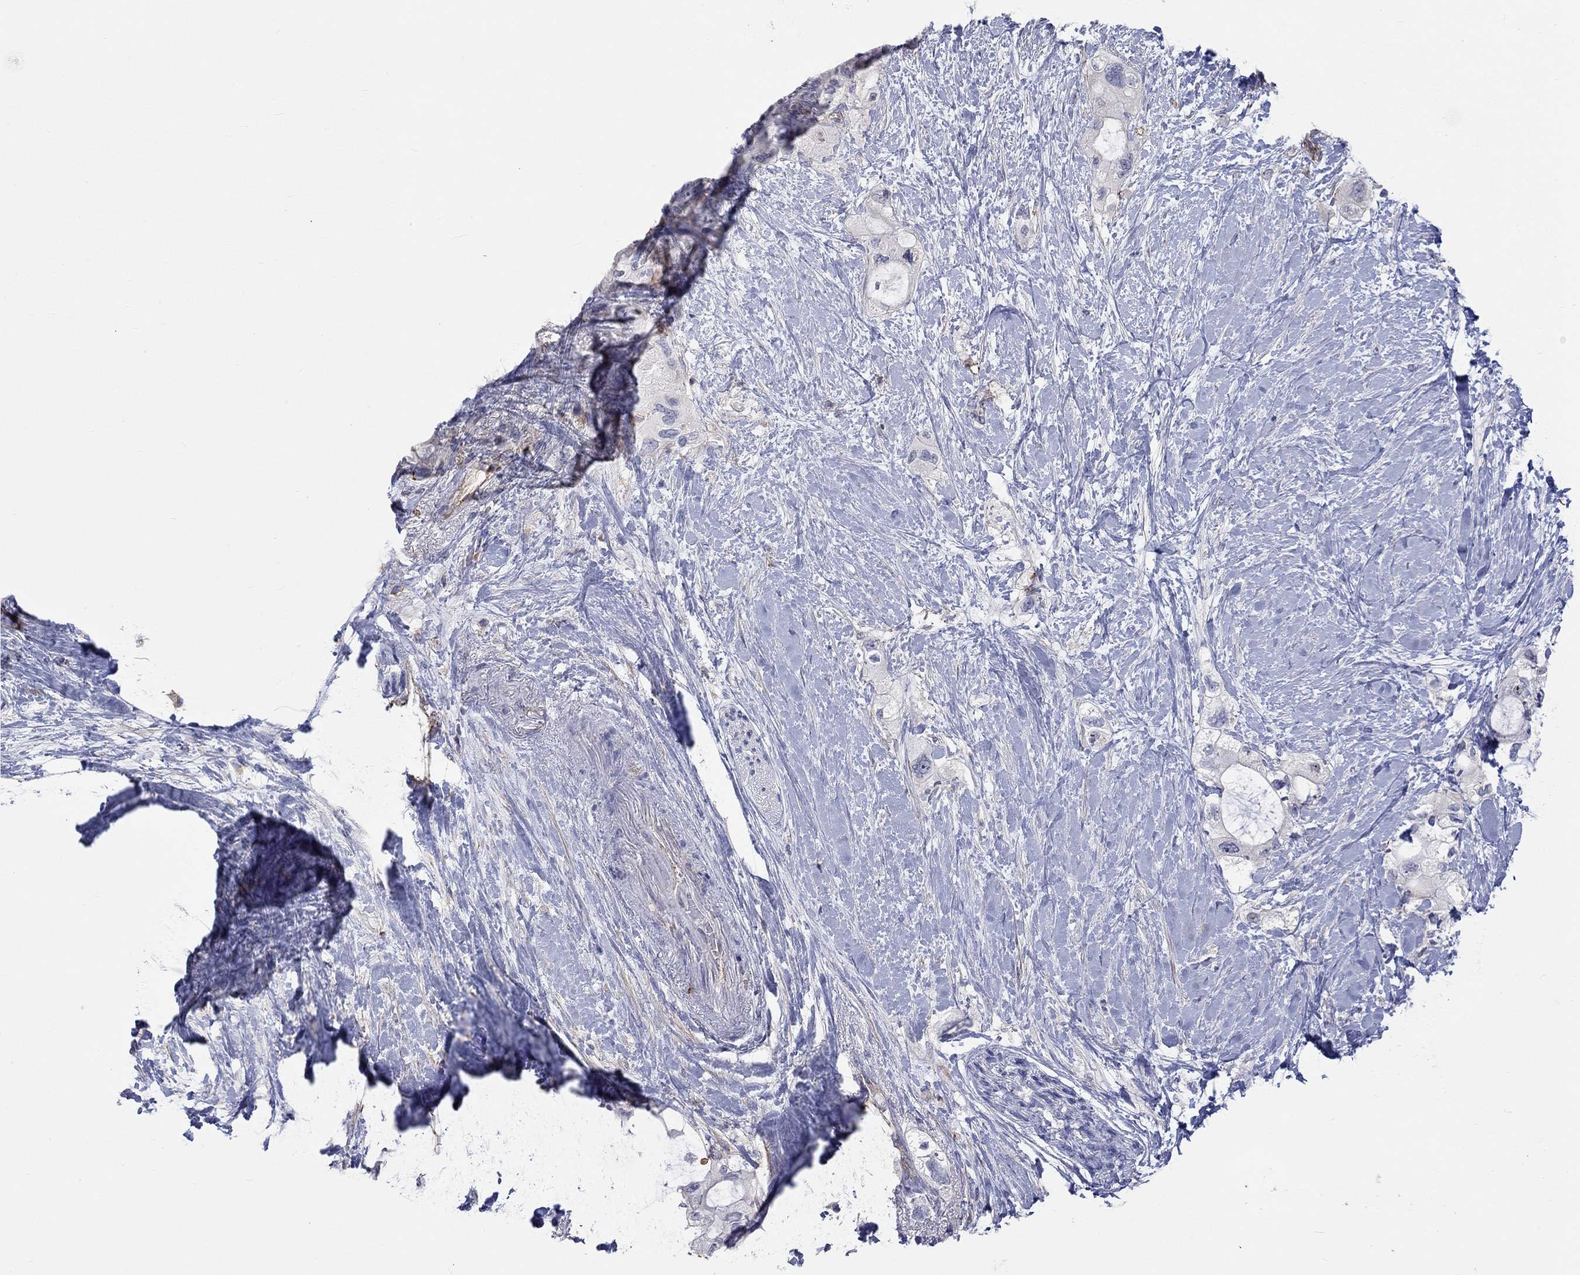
{"staining": {"intensity": "negative", "quantity": "none", "location": "none"}, "tissue": "pancreatic cancer", "cell_type": "Tumor cells", "image_type": "cancer", "snomed": [{"axis": "morphology", "description": "Adenocarcinoma, NOS"}, {"axis": "topography", "description": "Pancreas"}], "caption": "Immunohistochemistry photomicrograph of neoplastic tissue: human adenocarcinoma (pancreatic) stained with DAB (3,3'-diaminobenzidine) reveals no significant protein staining in tumor cells. (DAB (3,3'-diaminobenzidine) IHC visualized using brightfield microscopy, high magnification).", "gene": "PCDHGA10", "patient": {"sex": "female", "age": 56}}